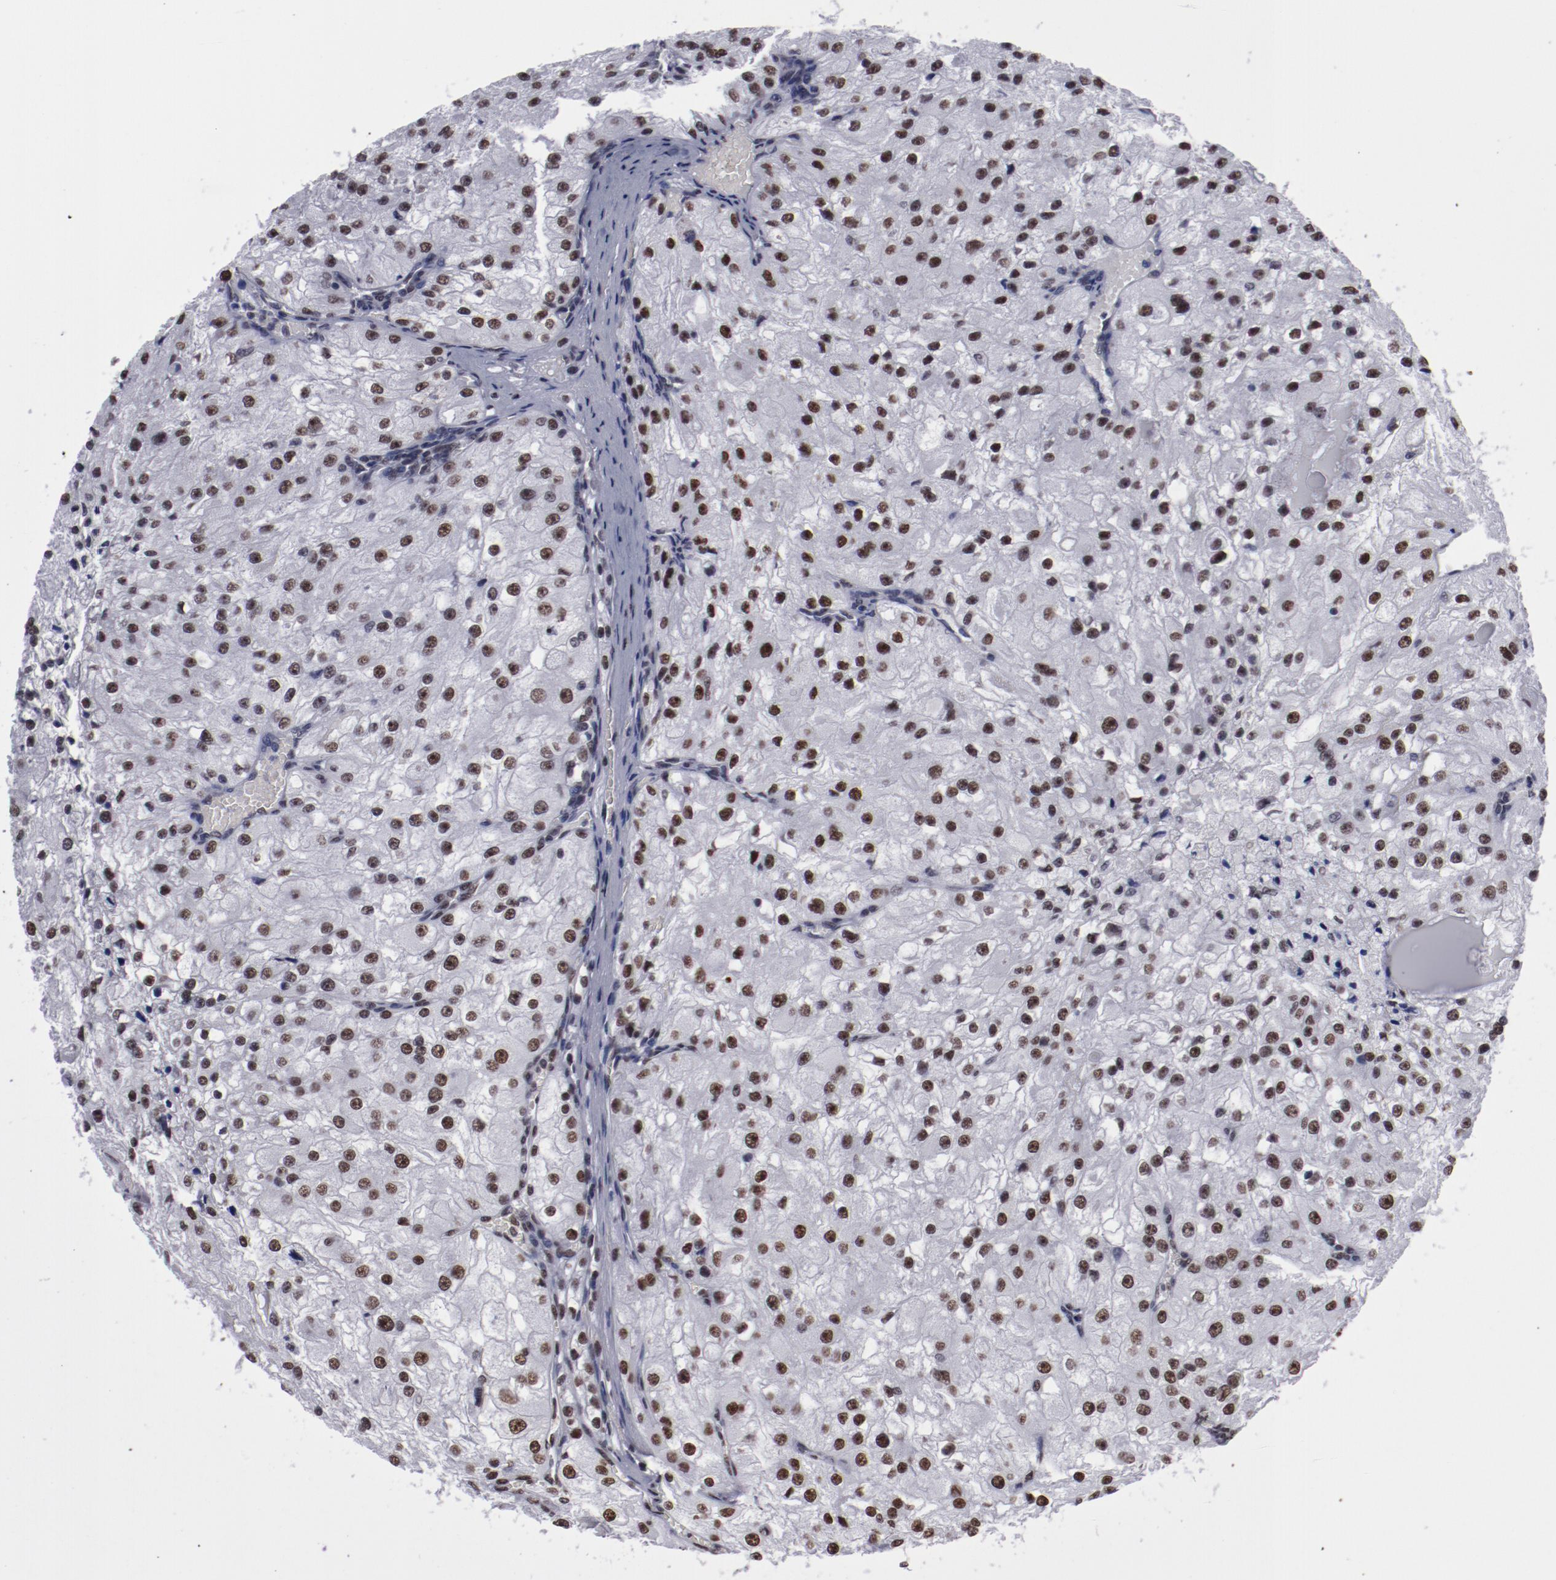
{"staining": {"intensity": "moderate", "quantity": ">75%", "location": "nuclear"}, "tissue": "renal cancer", "cell_type": "Tumor cells", "image_type": "cancer", "snomed": [{"axis": "morphology", "description": "Adenocarcinoma, NOS"}, {"axis": "topography", "description": "Kidney"}], "caption": "Protein staining demonstrates moderate nuclear staining in about >75% of tumor cells in renal adenocarcinoma.", "gene": "HNRNPA2B1", "patient": {"sex": "female", "age": 74}}